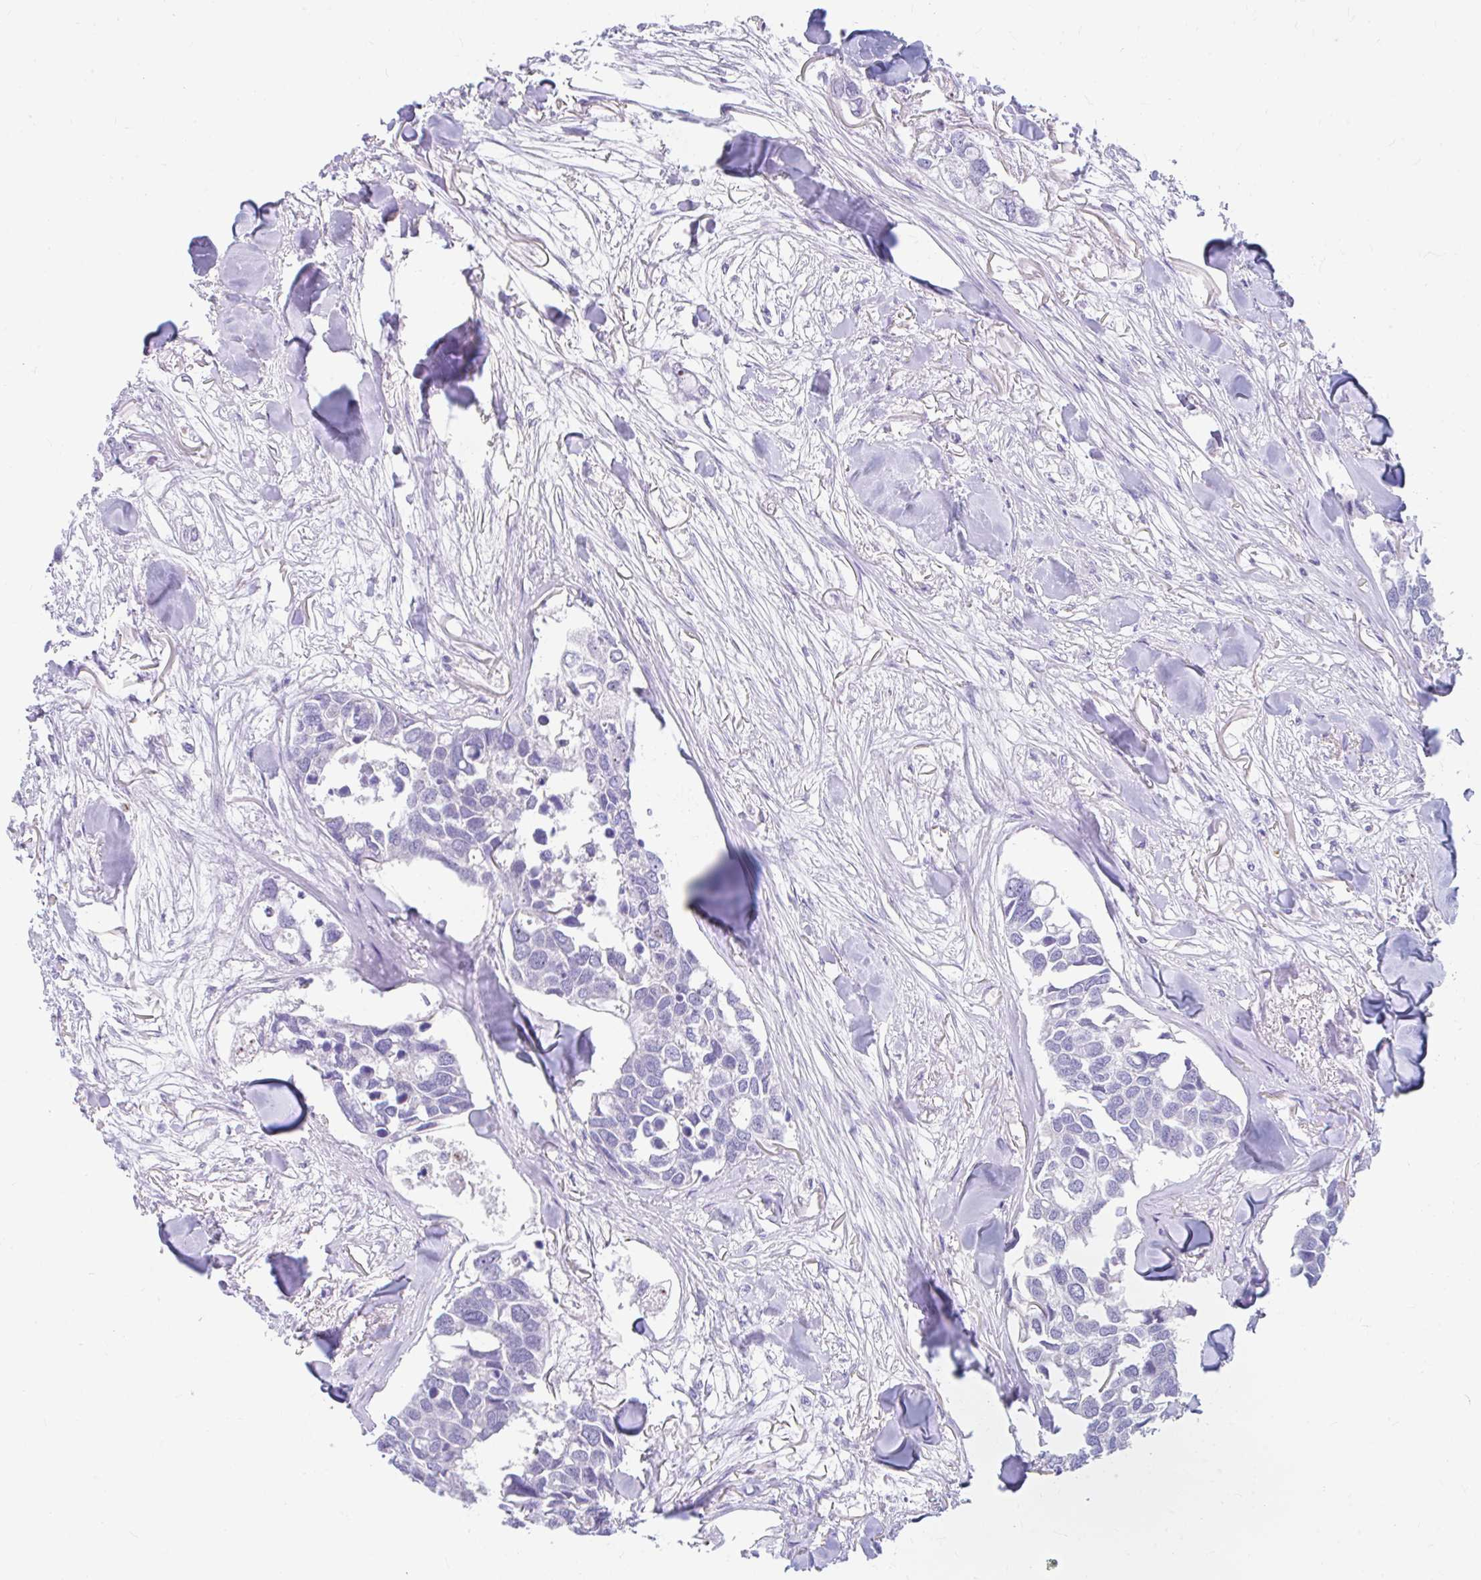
{"staining": {"intensity": "weak", "quantity": "<25%", "location": "nuclear"}, "tissue": "breast cancer", "cell_type": "Tumor cells", "image_type": "cancer", "snomed": [{"axis": "morphology", "description": "Duct carcinoma"}, {"axis": "topography", "description": "Breast"}], "caption": "Immunohistochemistry image of neoplastic tissue: infiltrating ductal carcinoma (breast) stained with DAB shows no significant protein positivity in tumor cells.", "gene": "FTSJ3", "patient": {"sex": "female", "age": 83}}